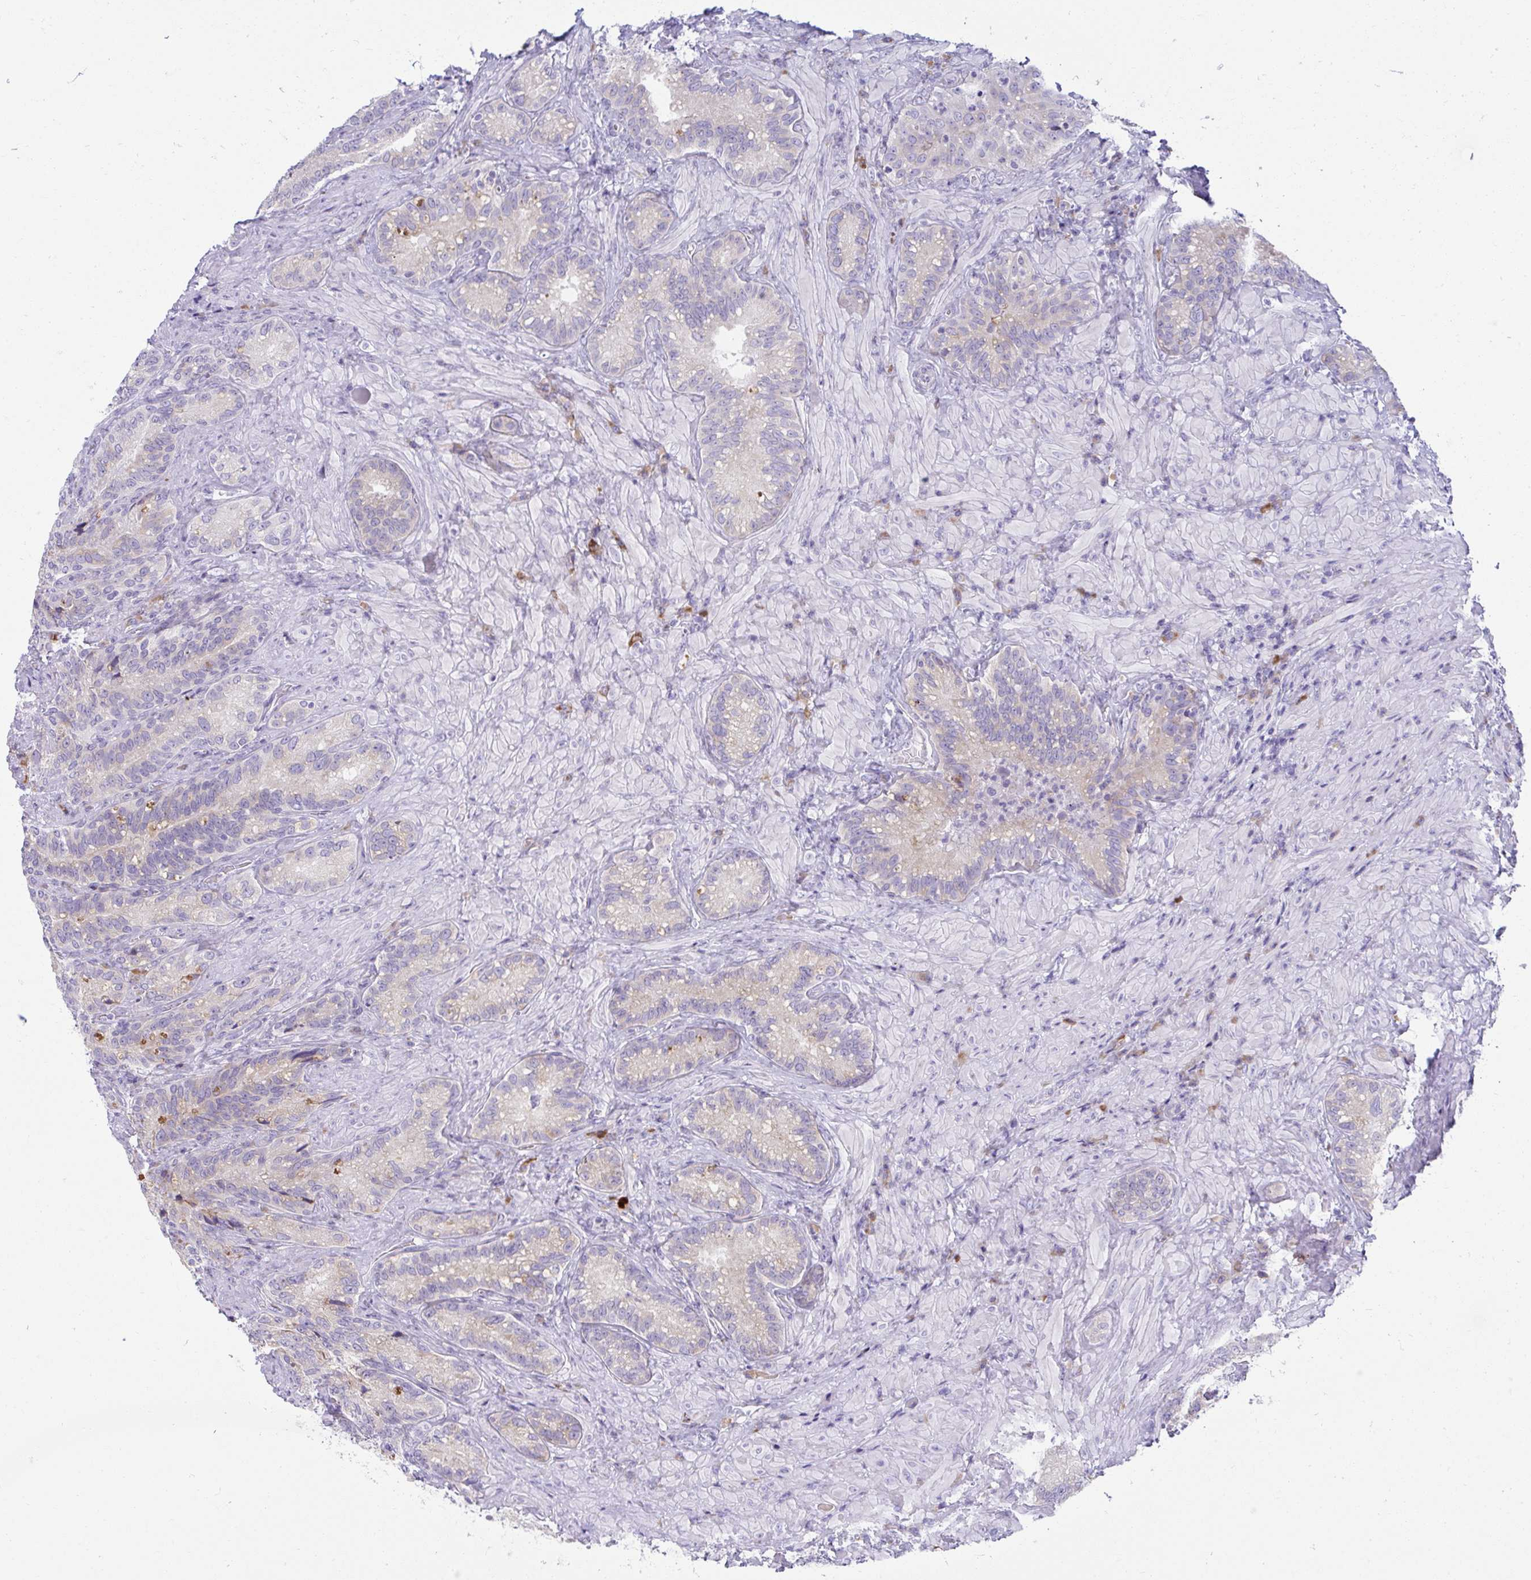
{"staining": {"intensity": "weak", "quantity": "<25%", "location": "cytoplasmic/membranous"}, "tissue": "seminal vesicle", "cell_type": "Glandular cells", "image_type": "normal", "snomed": [{"axis": "morphology", "description": "Normal tissue, NOS"}, {"axis": "topography", "description": "Seminal veicle"}], "caption": "Glandular cells are negative for brown protein staining in normal seminal vesicle. (DAB (3,3'-diaminobenzidine) immunohistochemistry, high magnification).", "gene": "FASLG", "patient": {"sex": "male", "age": 68}}